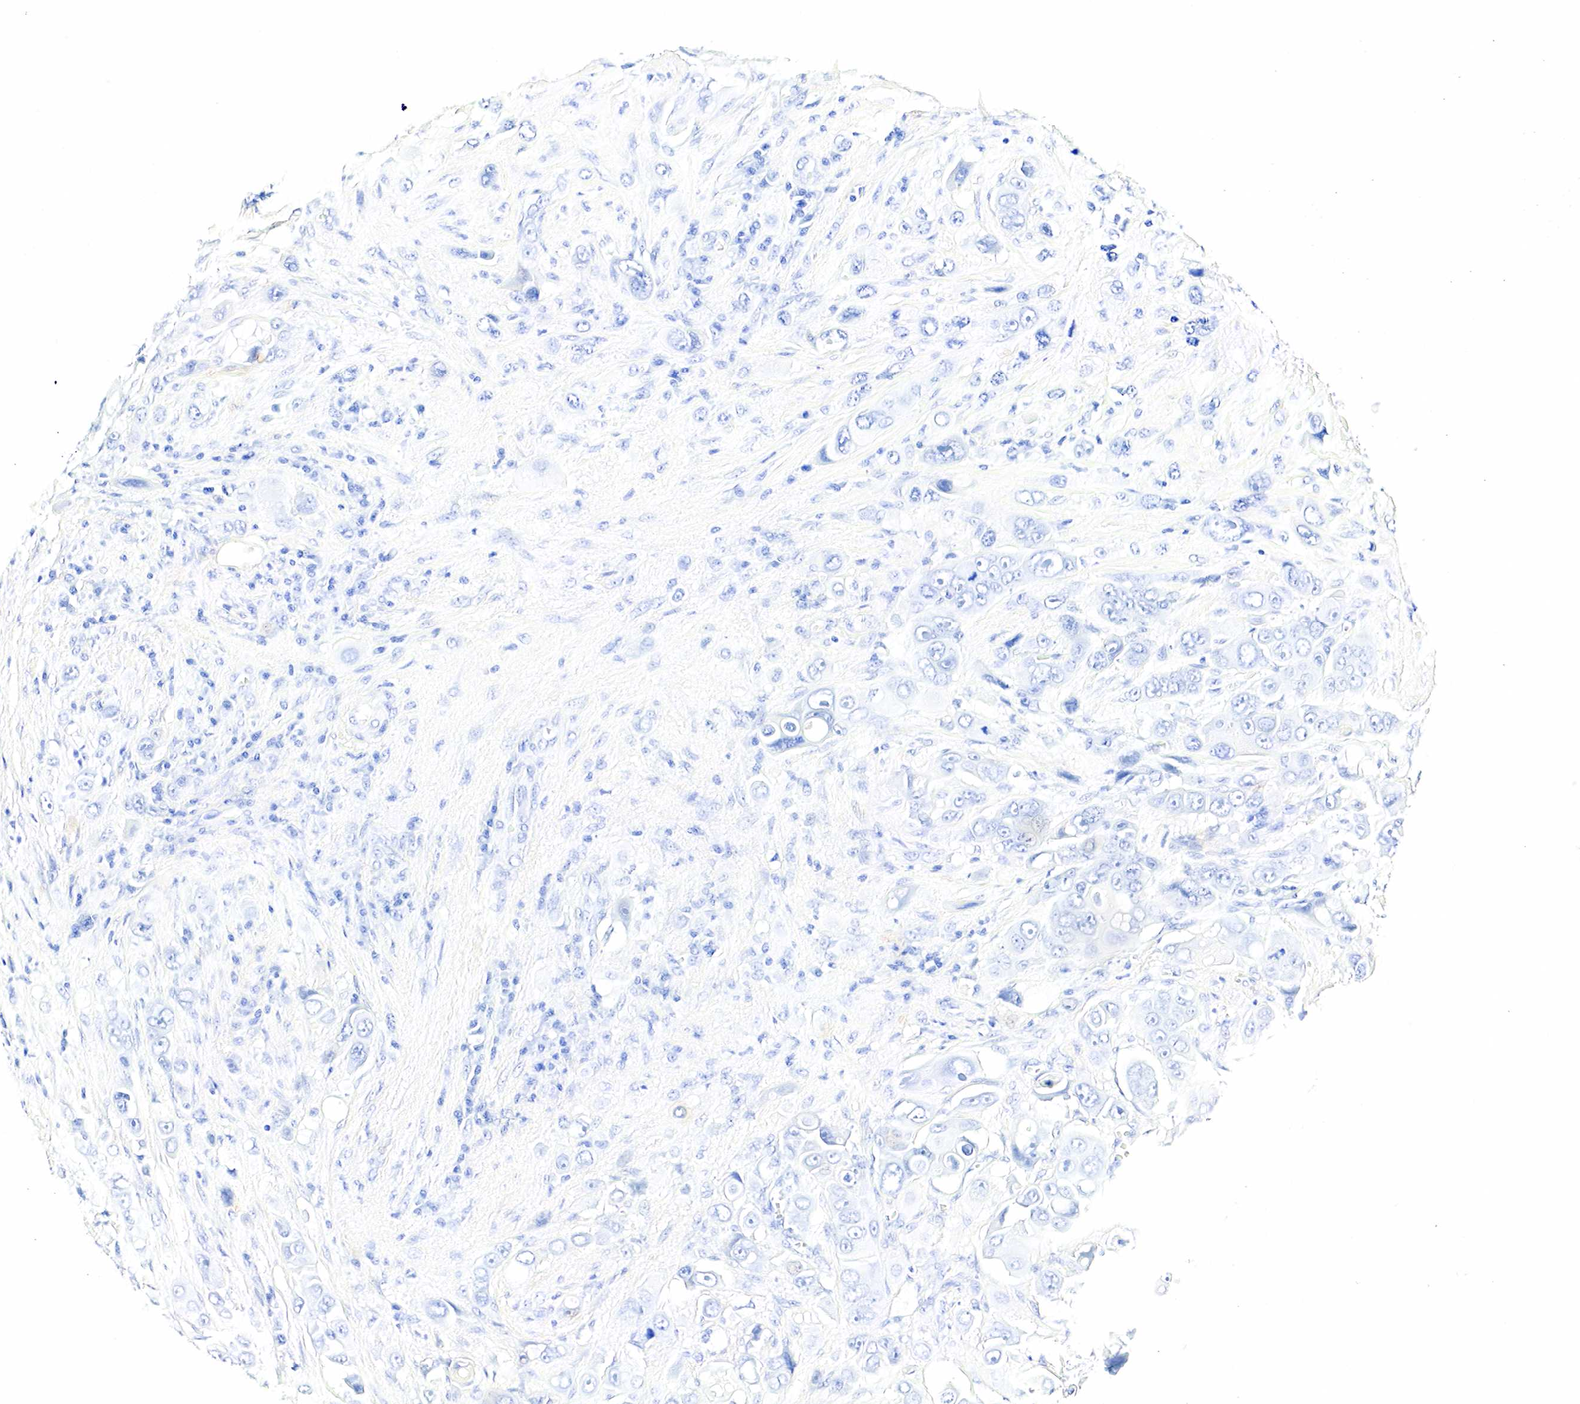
{"staining": {"intensity": "negative", "quantity": "none", "location": "none"}, "tissue": "liver cancer", "cell_type": "Tumor cells", "image_type": "cancer", "snomed": [{"axis": "morphology", "description": "Cholangiocarcinoma"}, {"axis": "topography", "description": "Liver"}], "caption": "Immunohistochemistry (IHC) micrograph of neoplastic tissue: liver cholangiocarcinoma stained with DAB (3,3'-diaminobenzidine) exhibits no significant protein positivity in tumor cells. (DAB (3,3'-diaminobenzidine) immunohistochemistry with hematoxylin counter stain).", "gene": "ACP3", "patient": {"sex": "female", "age": 79}}